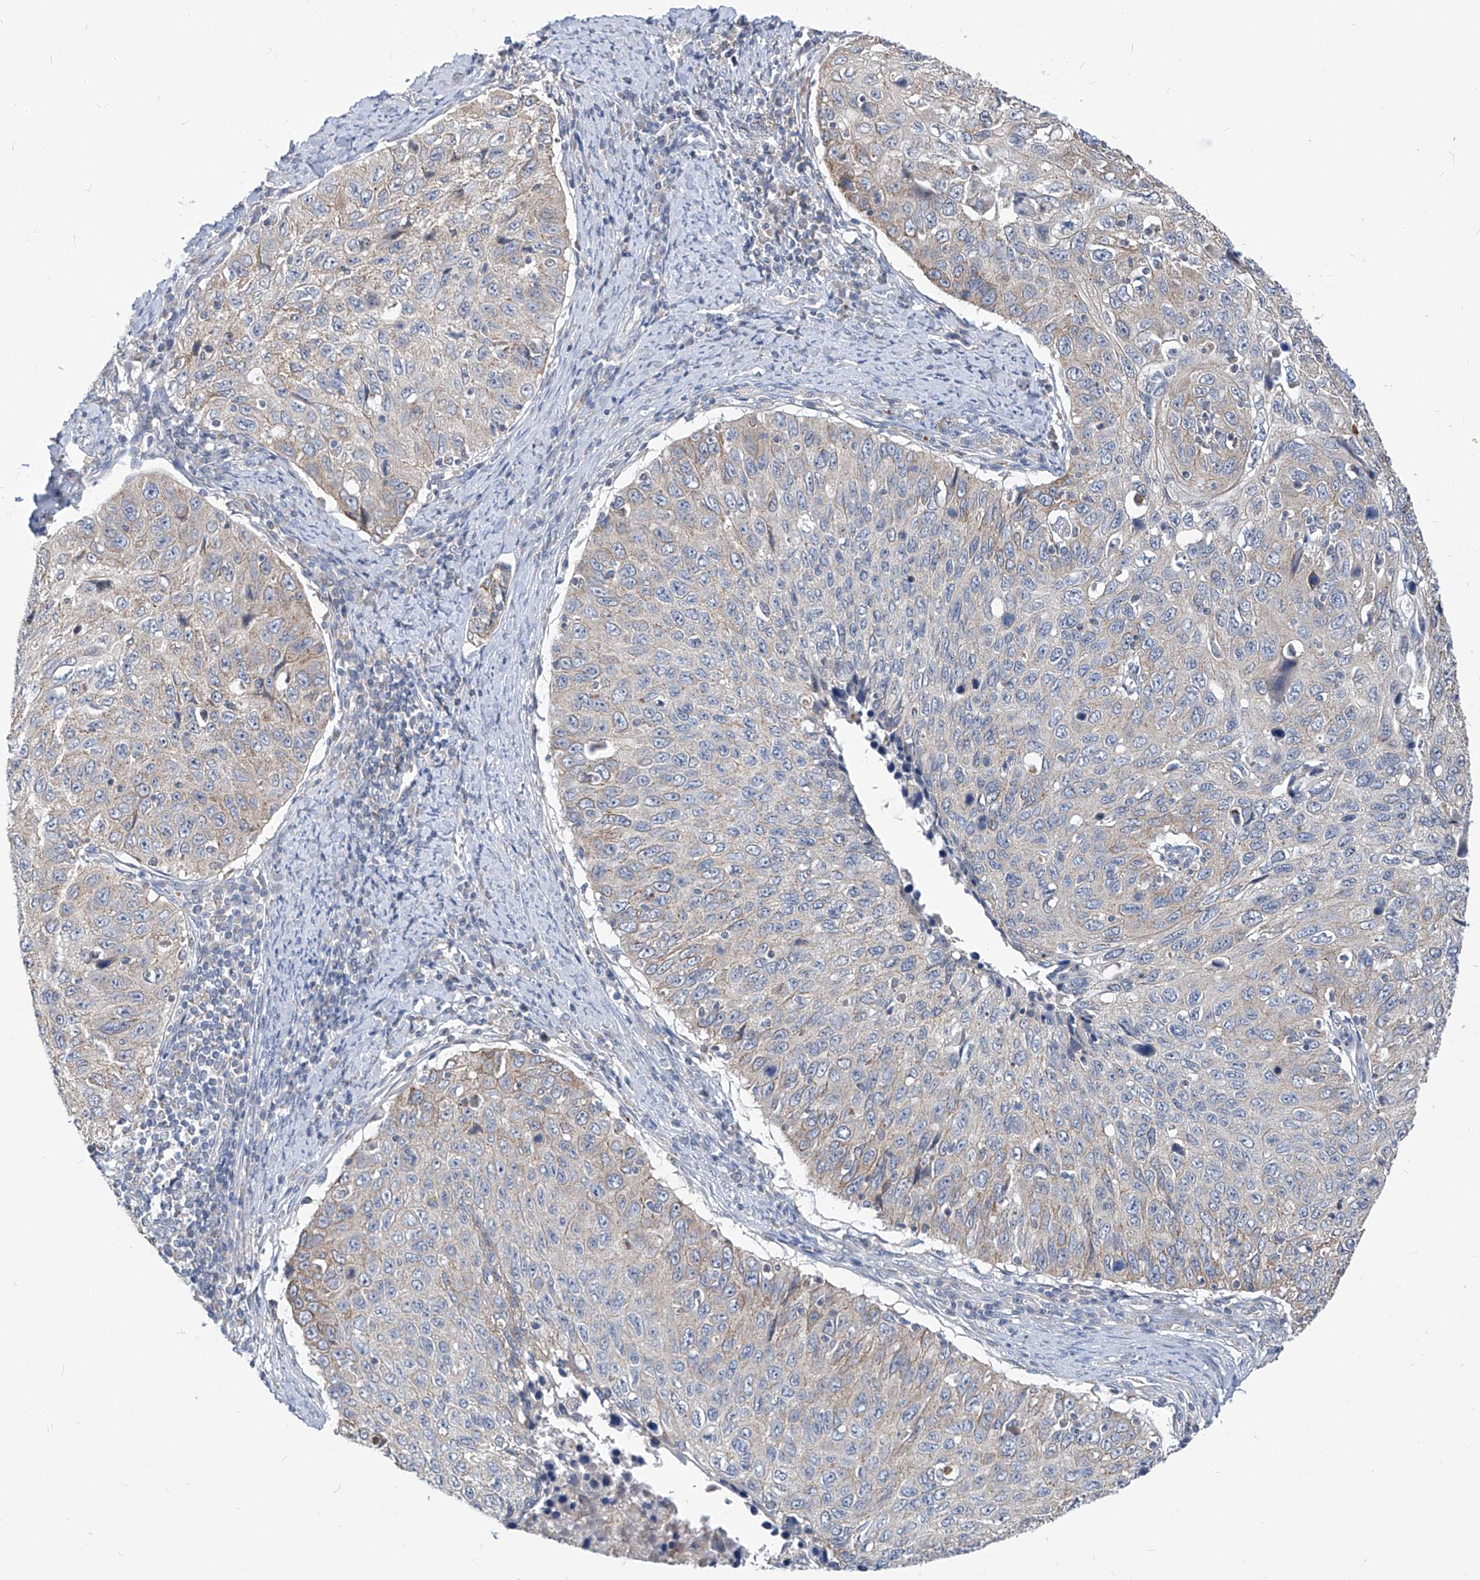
{"staining": {"intensity": "weak", "quantity": "<25%", "location": "cytoplasmic/membranous"}, "tissue": "cervical cancer", "cell_type": "Tumor cells", "image_type": "cancer", "snomed": [{"axis": "morphology", "description": "Squamous cell carcinoma, NOS"}, {"axis": "topography", "description": "Cervix"}], "caption": "High magnification brightfield microscopy of cervical squamous cell carcinoma stained with DAB (3,3'-diaminobenzidine) (brown) and counterstained with hematoxylin (blue): tumor cells show no significant expression. Brightfield microscopy of immunohistochemistry (IHC) stained with DAB (brown) and hematoxylin (blue), captured at high magnification.", "gene": "AGPS", "patient": {"sex": "female", "age": 53}}